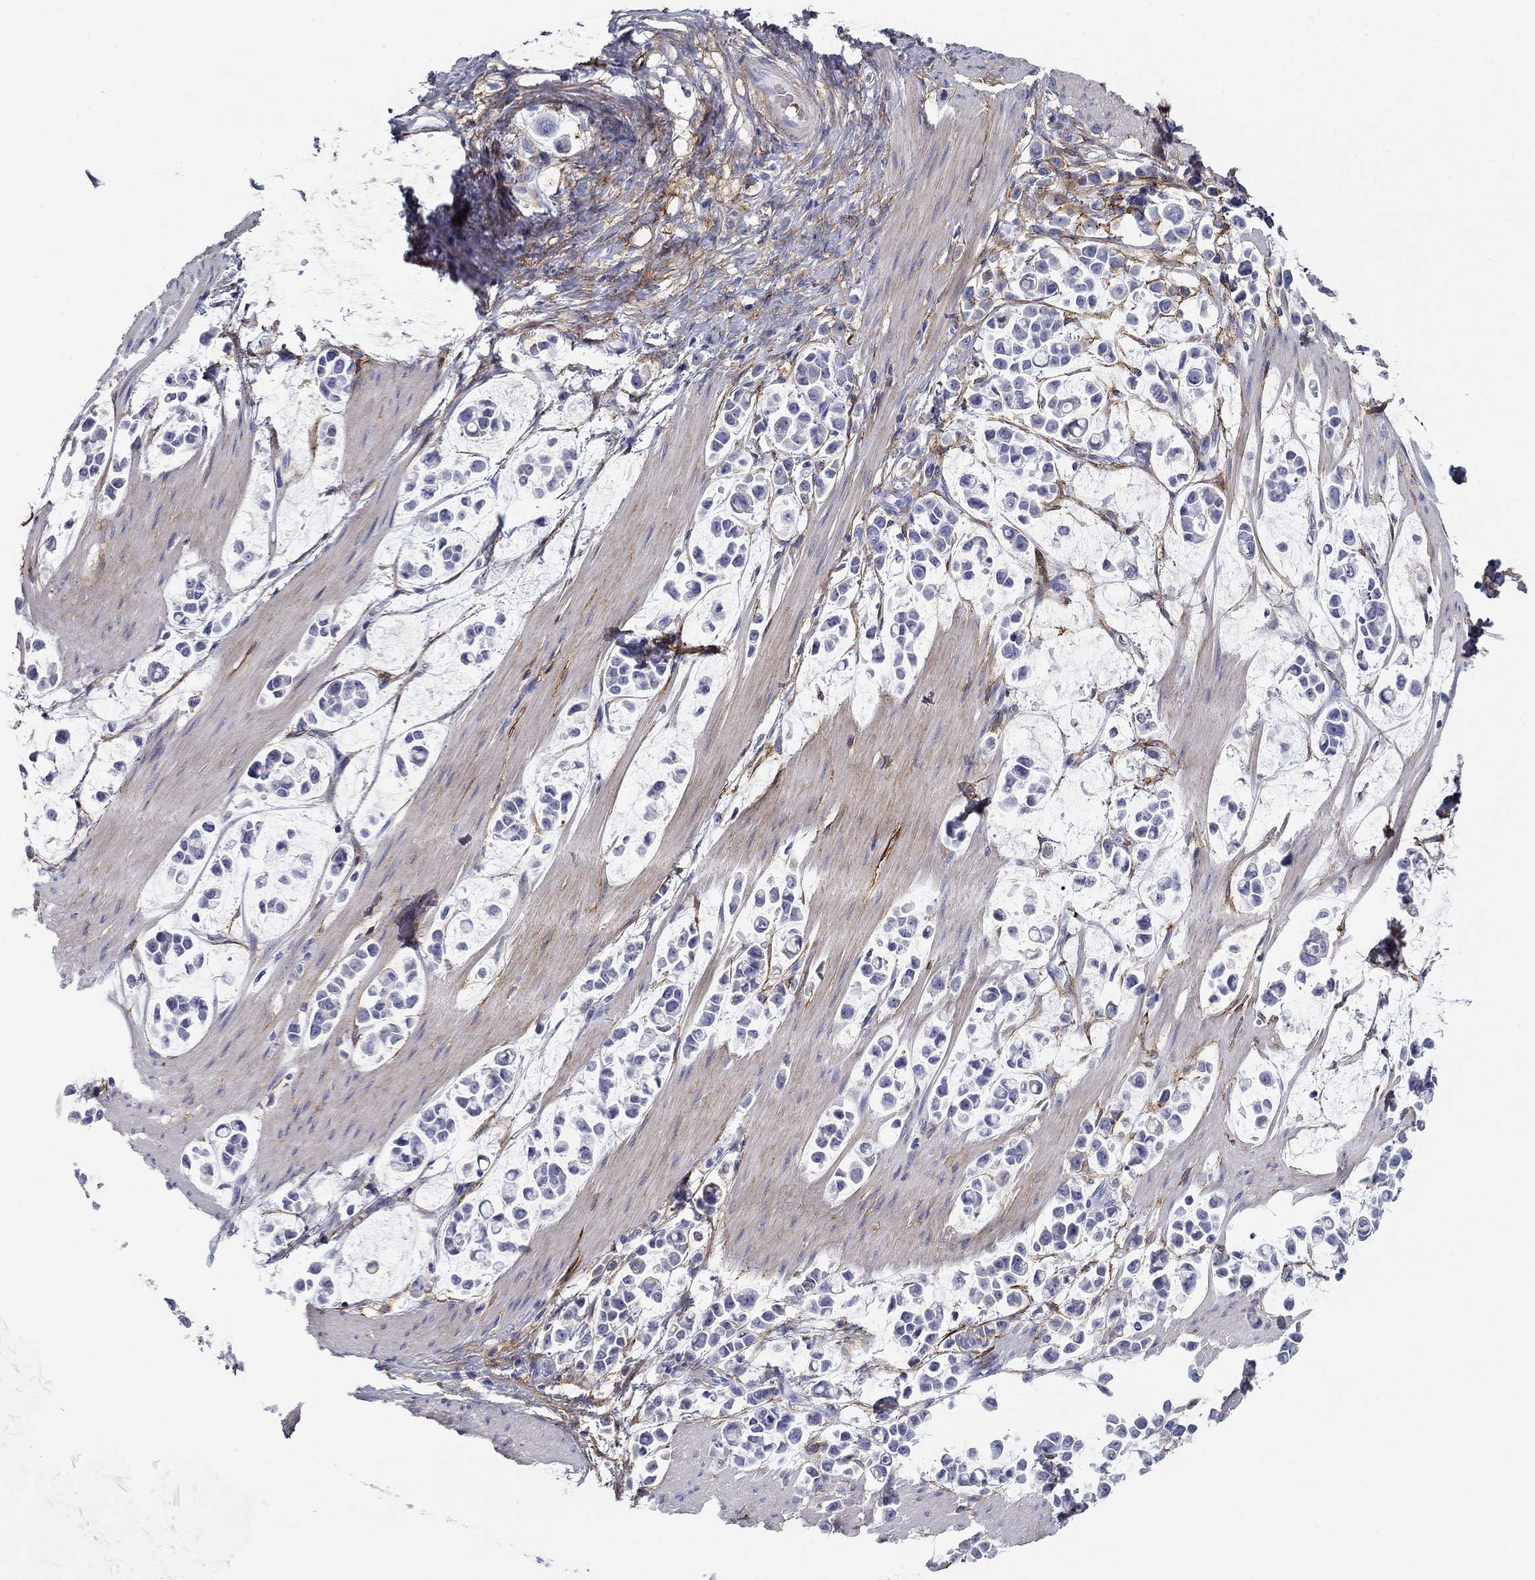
{"staining": {"intensity": "negative", "quantity": "none", "location": "none"}, "tissue": "stomach cancer", "cell_type": "Tumor cells", "image_type": "cancer", "snomed": [{"axis": "morphology", "description": "Adenocarcinoma, NOS"}, {"axis": "topography", "description": "Stomach"}], "caption": "High power microscopy photomicrograph of an immunohistochemistry (IHC) histopathology image of stomach cancer, revealing no significant positivity in tumor cells. (Immunohistochemistry, brightfield microscopy, high magnification).", "gene": "GPC1", "patient": {"sex": "male", "age": 82}}